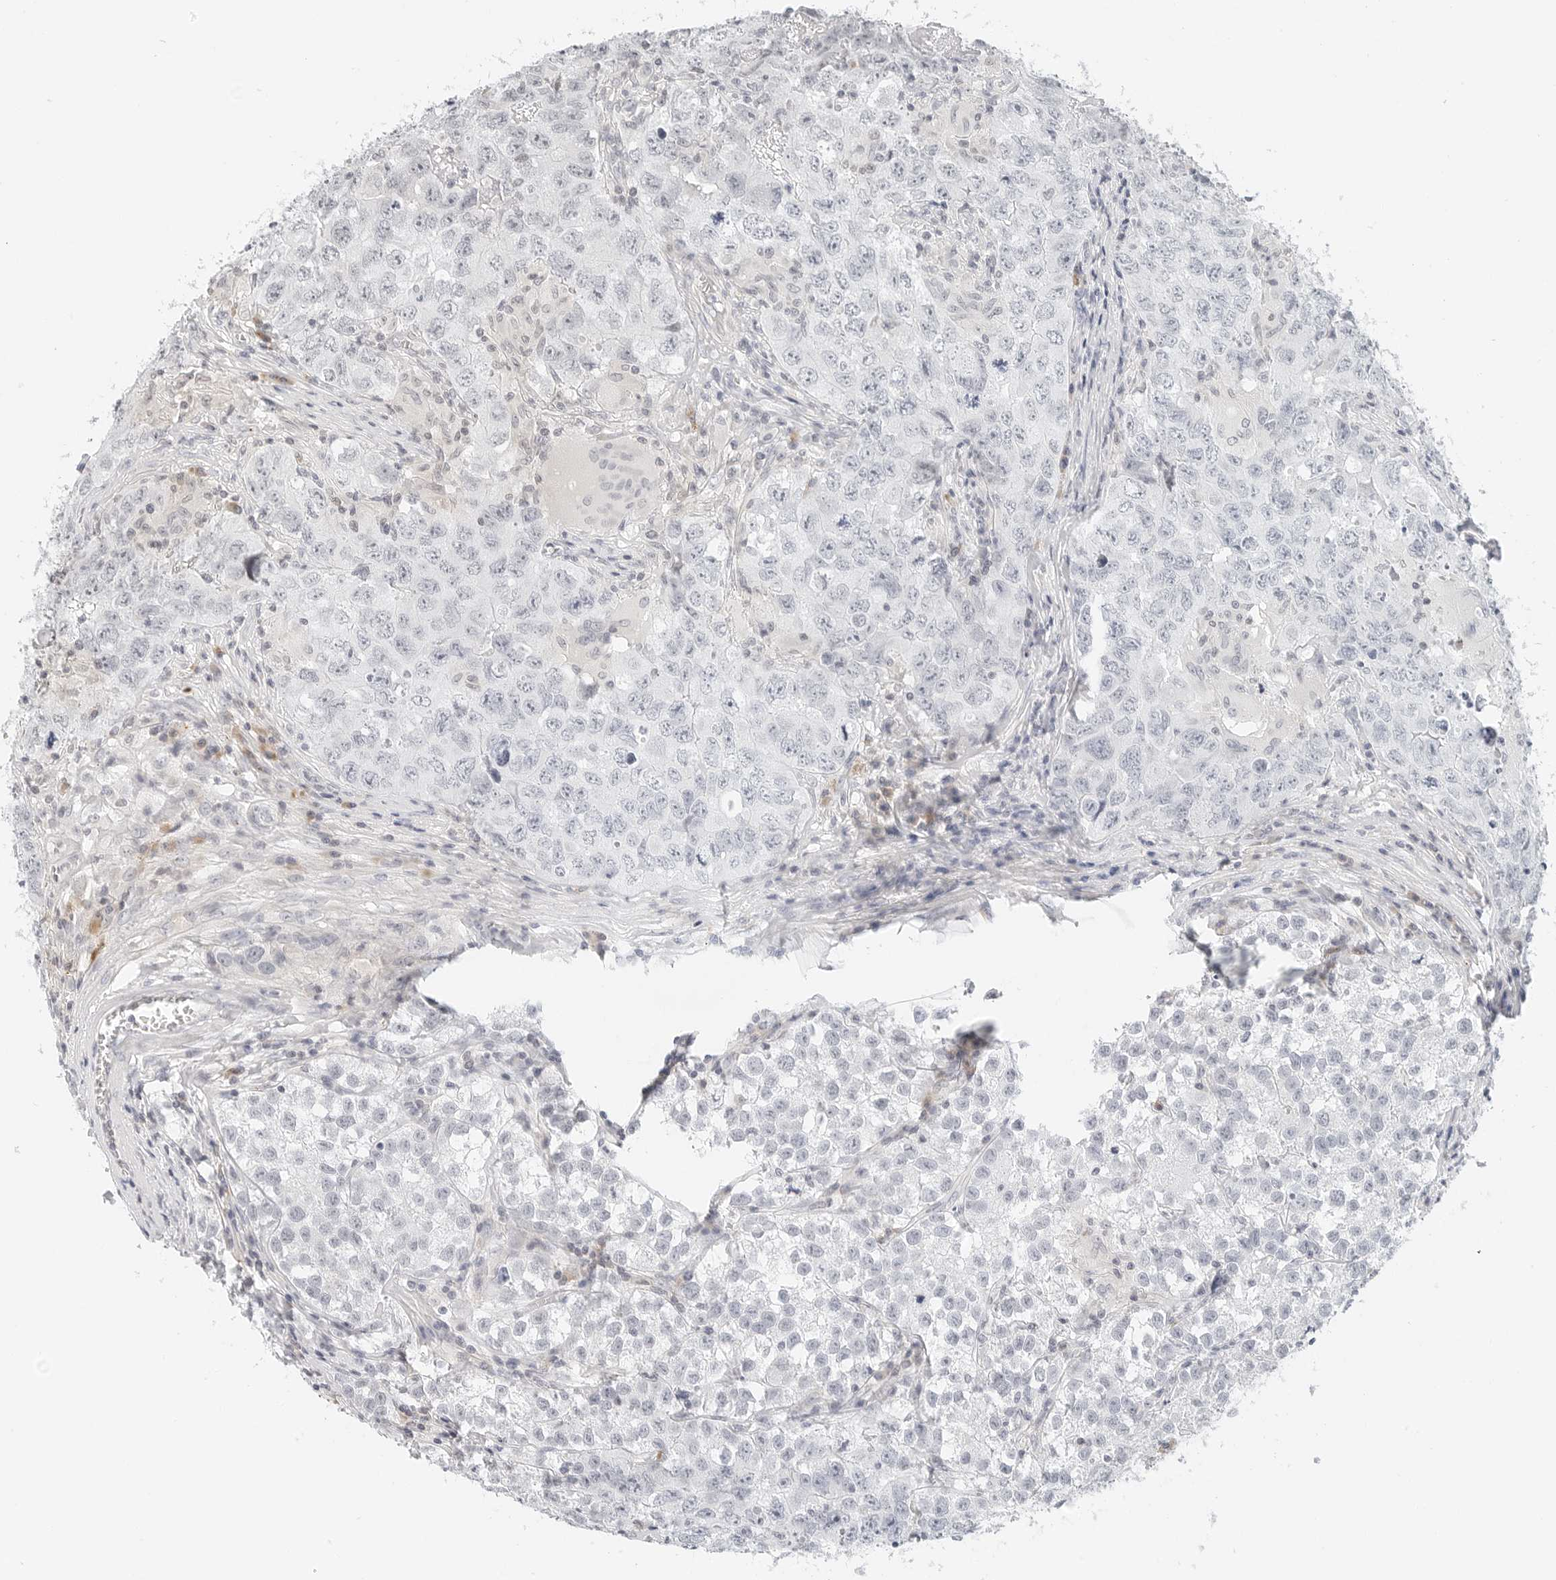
{"staining": {"intensity": "negative", "quantity": "none", "location": "none"}, "tissue": "testis cancer", "cell_type": "Tumor cells", "image_type": "cancer", "snomed": [{"axis": "morphology", "description": "Seminoma, NOS"}, {"axis": "morphology", "description": "Carcinoma, Embryonal, NOS"}, {"axis": "topography", "description": "Testis"}], "caption": "Testis cancer (embryonal carcinoma) was stained to show a protein in brown. There is no significant expression in tumor cells.", "gene": "PARP10", "patient": {"sex": "male", "age": 43}}